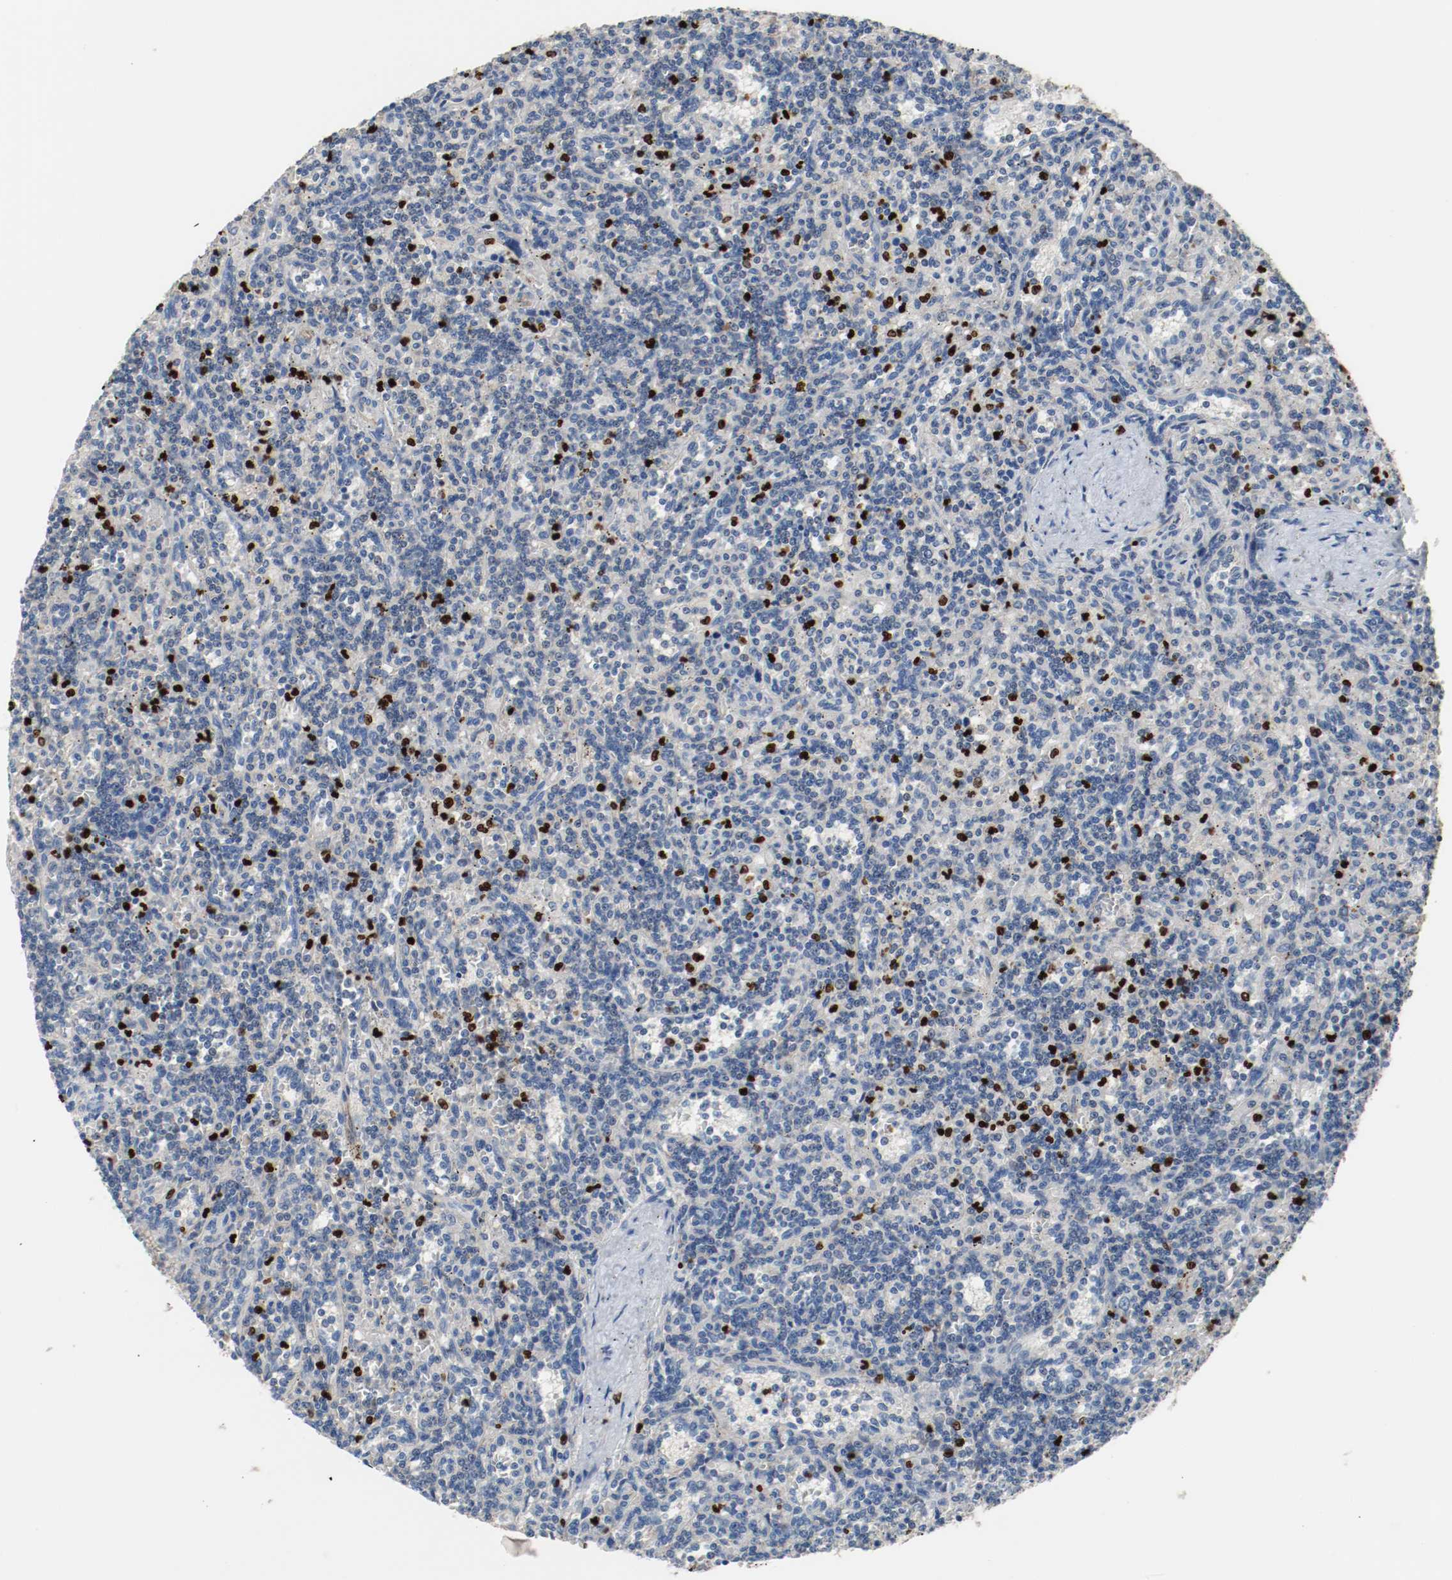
{"staining": {"intensity": "negative", "quantity": "none", "location": "none"}, "tissue": "lymphoma", "cell_type": "Tumor cells", "image_type": "cancer", "snomed": [{"axis": "morphology", "description": "Malignant lymphoma, non-Hodgkin's type, Low grade"}, {"axis": "topography", "description": "Spleen"}], "caption": "High magnification brightfield microscopy of low-grade malignant lymphoma, non-Hodgkin's type stained with DAB (brown) and counterstained with hematoxylin (blue): tumor cells show no significant positivity.", "gene": "BLK", "patient": {"sex": "male", "age": 73}}